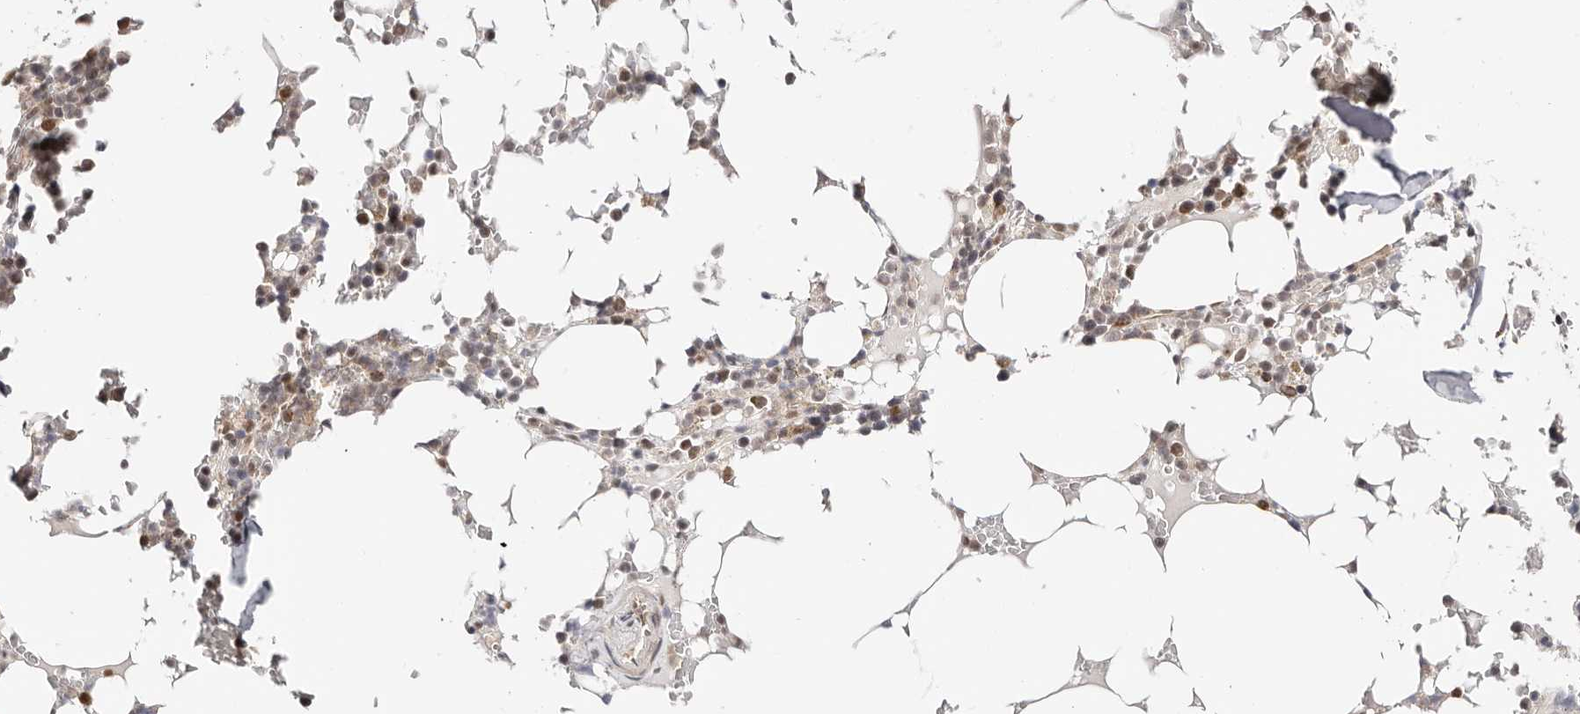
{"staining": {"intensity": "moderate", "quantity": "25%-75%", "location": "cytoplasmic/membranous"}, "tissue": "bone marrow", "cell_type": "Hematopoietic cells", "image_type": "normal", "snomed": [{"axis": "morphology", "description": "Normal tissue, NOS"}, {"axis": "topography", "description": "Bone marrow"}], "caption": "A high-resolution photomicrograph shows immunohistochemistry (IHC) staining of normal bone marrow, which shows moderate cytoplasmic/membranous positivity in approximately 25%-75% of hematopoietic cells.", "gene": "CTNNBL1", "patient": {"sex": "male", "age": 58}}